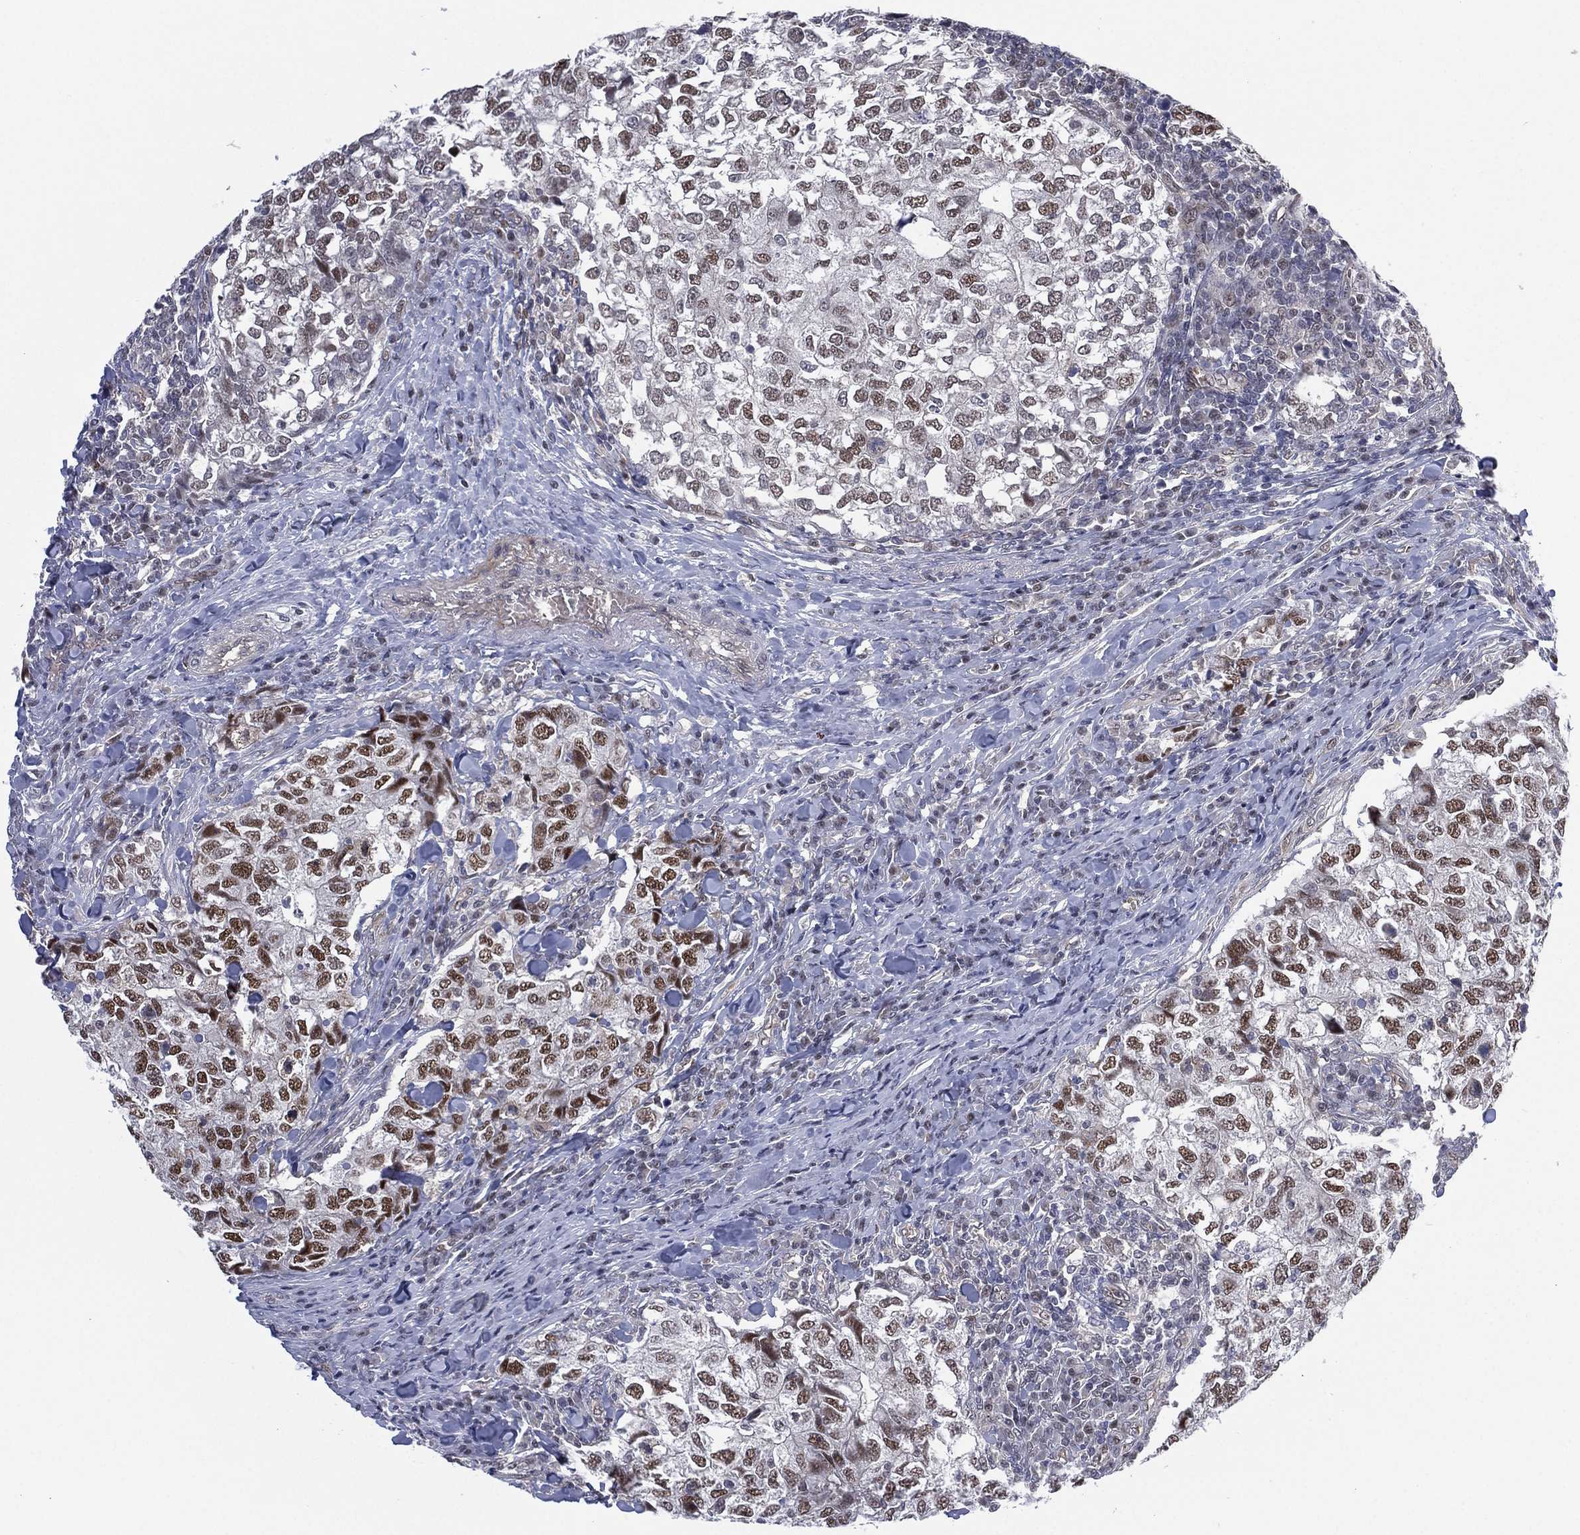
{"staining": {"intensity": "moderate", "quantity": "25%-75%", "location": "nuclear"}, "tissue": "breast cancer", "cell_type": "Tumor cells", "image_type": "cancer", "snomed": [{"axis": "morphology", "description": "Duct carcinoma"}, {"axis": "topography", "description": "Breast"}], "caption": "Protein staining shows moderate nuclear positivity in about 25%-75% of tumor cells in breast intraductal carcinoma.", "gene": "GSE1", "patient": {"sex": "female", "age": 30}}